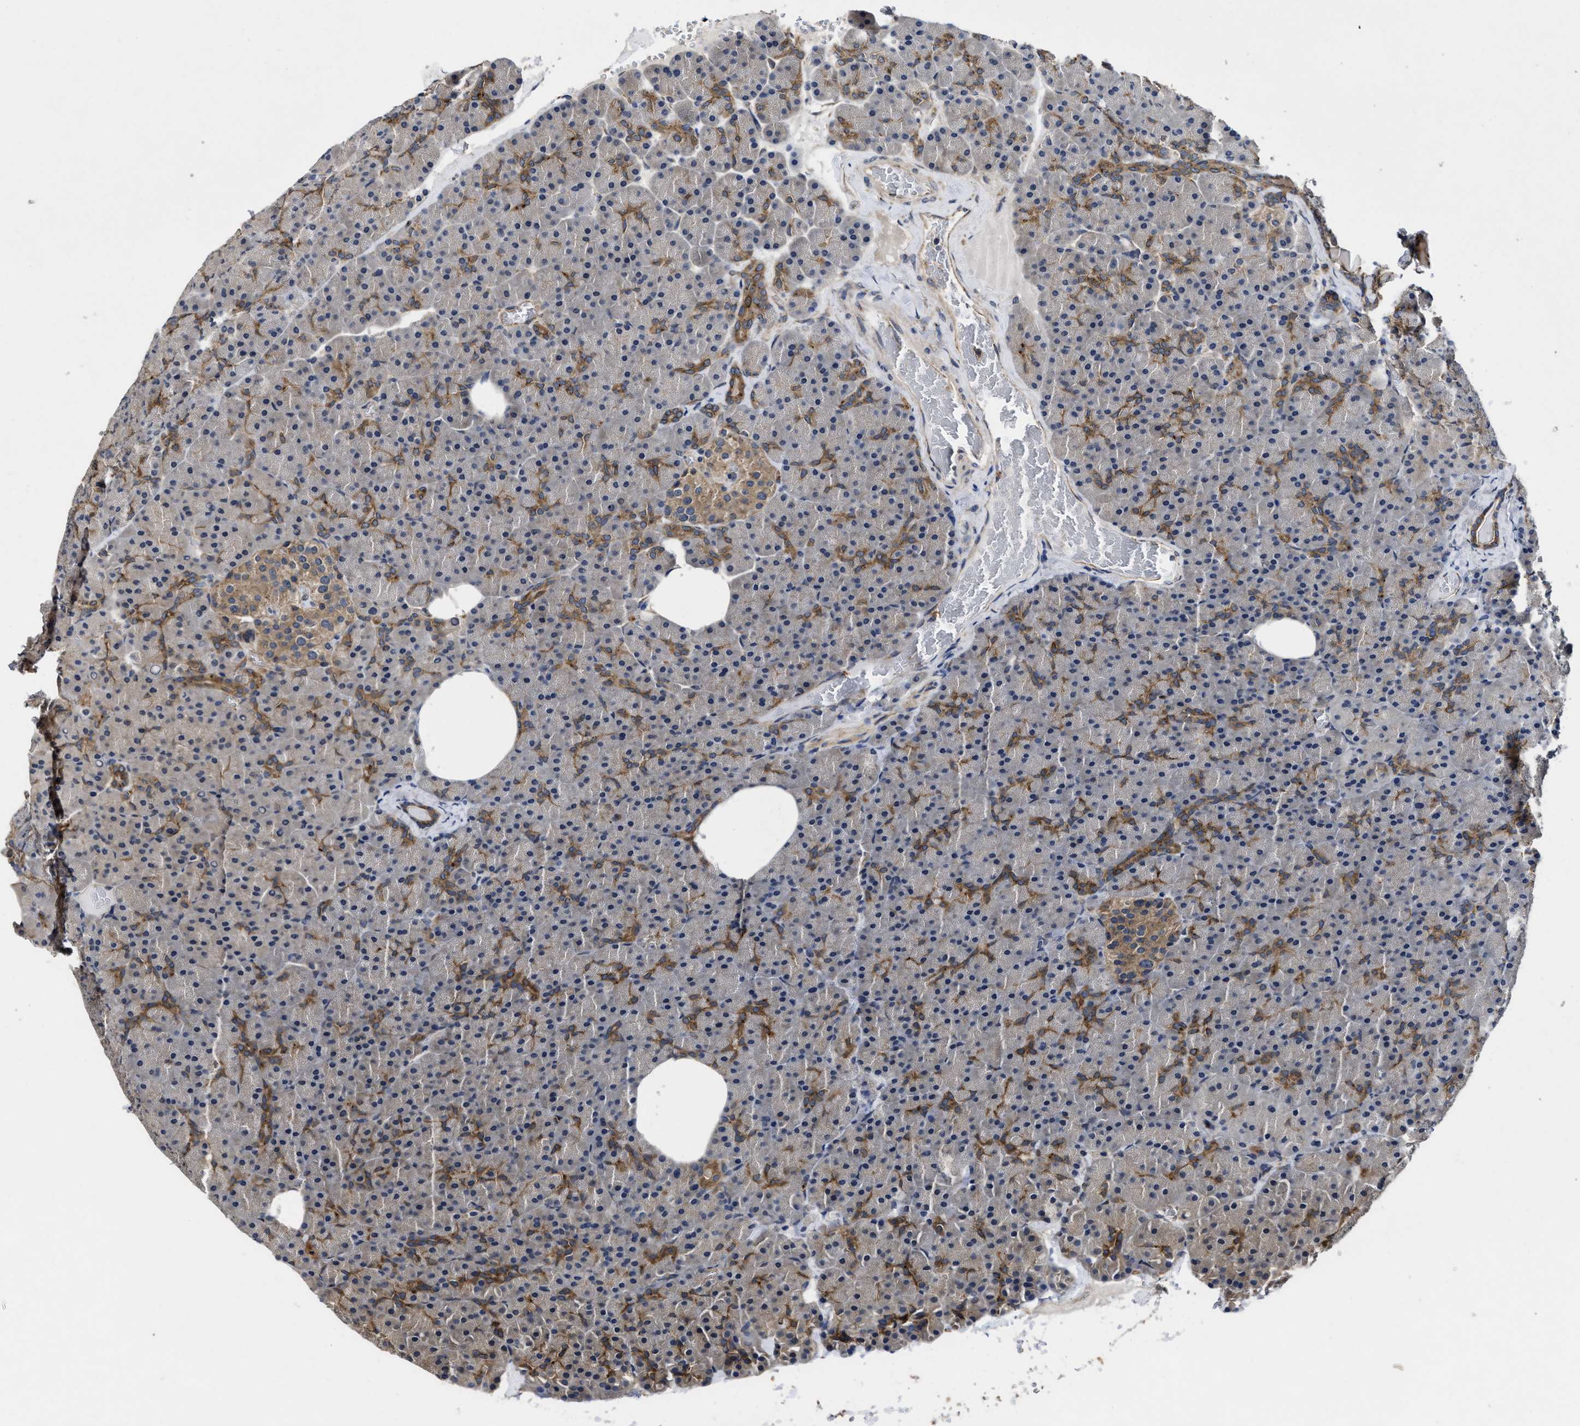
{"staining": {"intensity": "moderate", "quantity": "<25%", "location": "cytoplasmic/membranous"}, "tissue": "pancreas", "cell_type": "Exocrine glandular cells", "image_type": "normal", "snomed": [{"axis": "morphology", "description": "Normal tissue, NOS"}, {"axis": "topography", "description": "Pancreas"}], "caption": "A histopathology image of pancreas stained for a protein reveals moderate cytoplasmic/membranous brown staining in exocrine glandular cells.", "gene": "PKD2", "patient": {"sex": "female", "age": 35}}